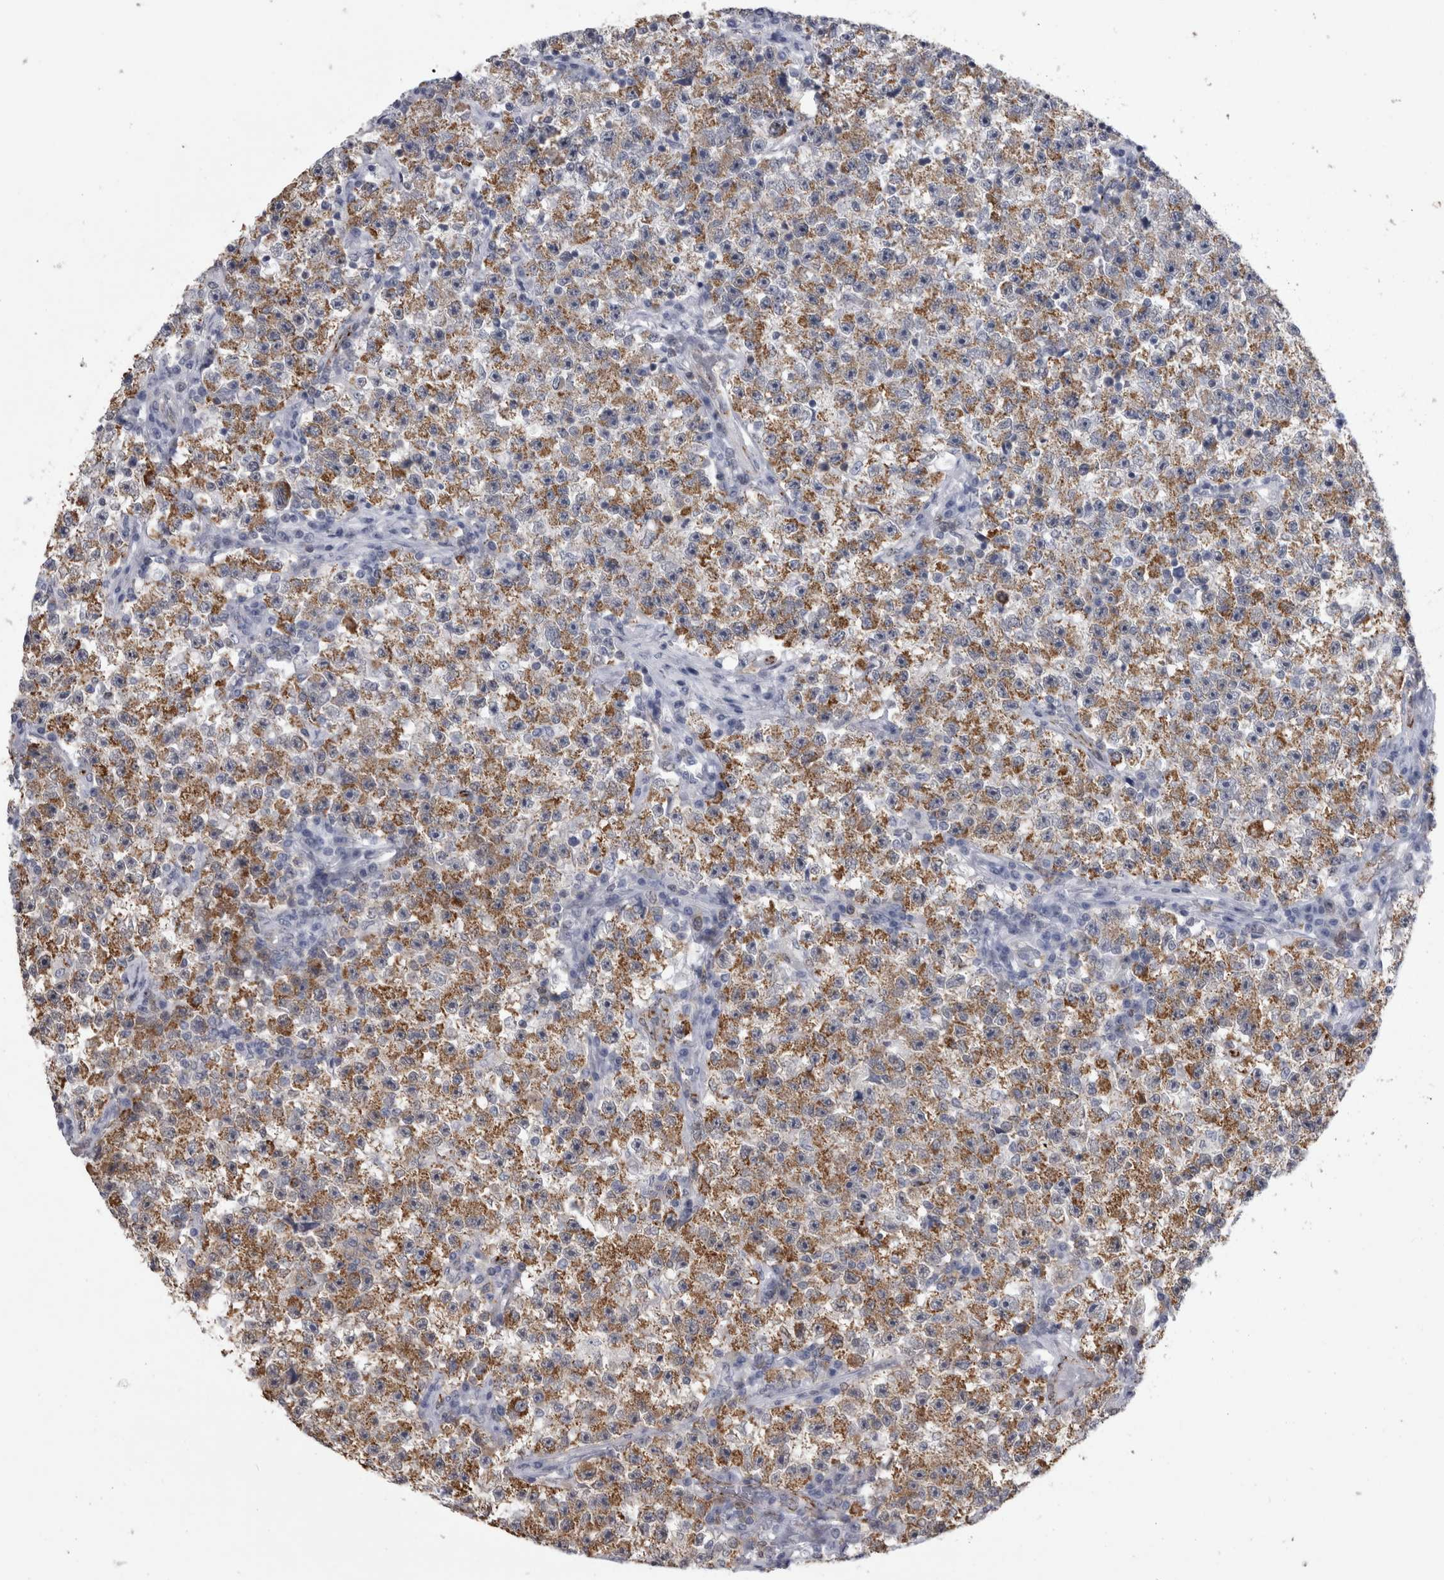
{"staining": {"intensity": "moderate", "quantity": ">75%", "location": "cytoplasmic/membranous"}, "tissue": "testis cancer", "cell_type": "Tumor cells", "image_type": "cancer", "snomed": [{"axis": "morphology", "description": "Seminoma, NOS"}, {"axis": "topography", "description": "Testis"}], "caption": "The image displays a brown stain indicating the presence of a protein in the cytoplasmic/membranous of tumor cells in testis cancer. Using DAB (brown) and hematoxylin (blue) stains, captured at high magnification using brightfield microscopy.", "gene": "ACOT7", "patient": {"sex": "male", "age": 22}}